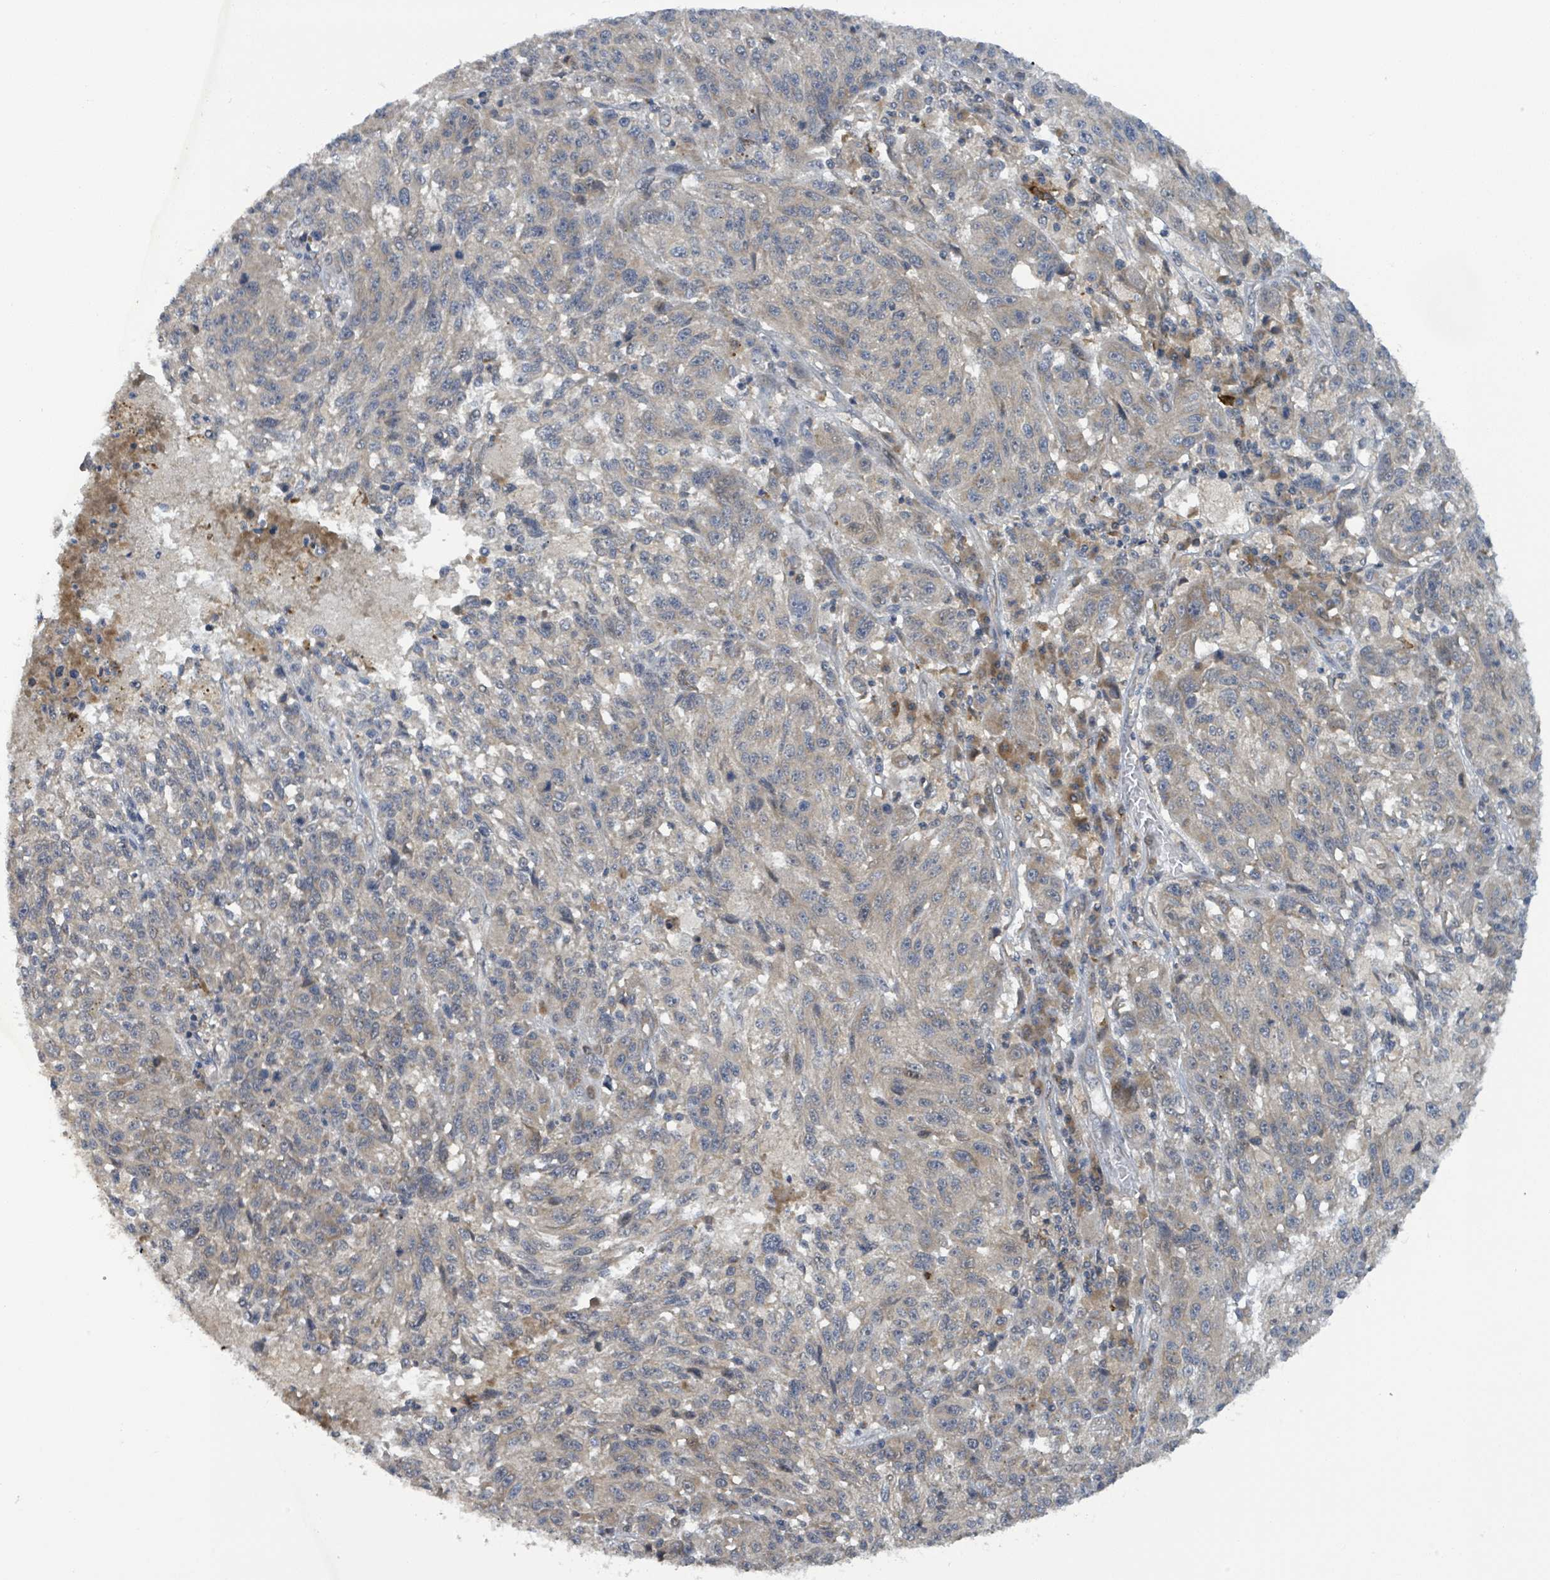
{"staining": {"intensity": "weak", "quantity": "25%-75%", "location": "cytoplasmic/membranous"}, "tissue": "melanoma", "cell_type": "Tumor cells", "image_type": "cancer", "snomed": [{"axis": "morphology", "description": "Malignant melanoma, NOS"}, {"axis": "topography", "description": "Skin"}], "caption": "Tumor cells demonstrate weak cytoplasmic/membranous positivity in about 25%-75% of cells in melanoma. (DAB (3,3'-diaminobenzidine) IHC, brown staining for protein, blue staining for nuclei).", "gene": "CCDC121", "patient": {"sex": "male", "age": 53}}